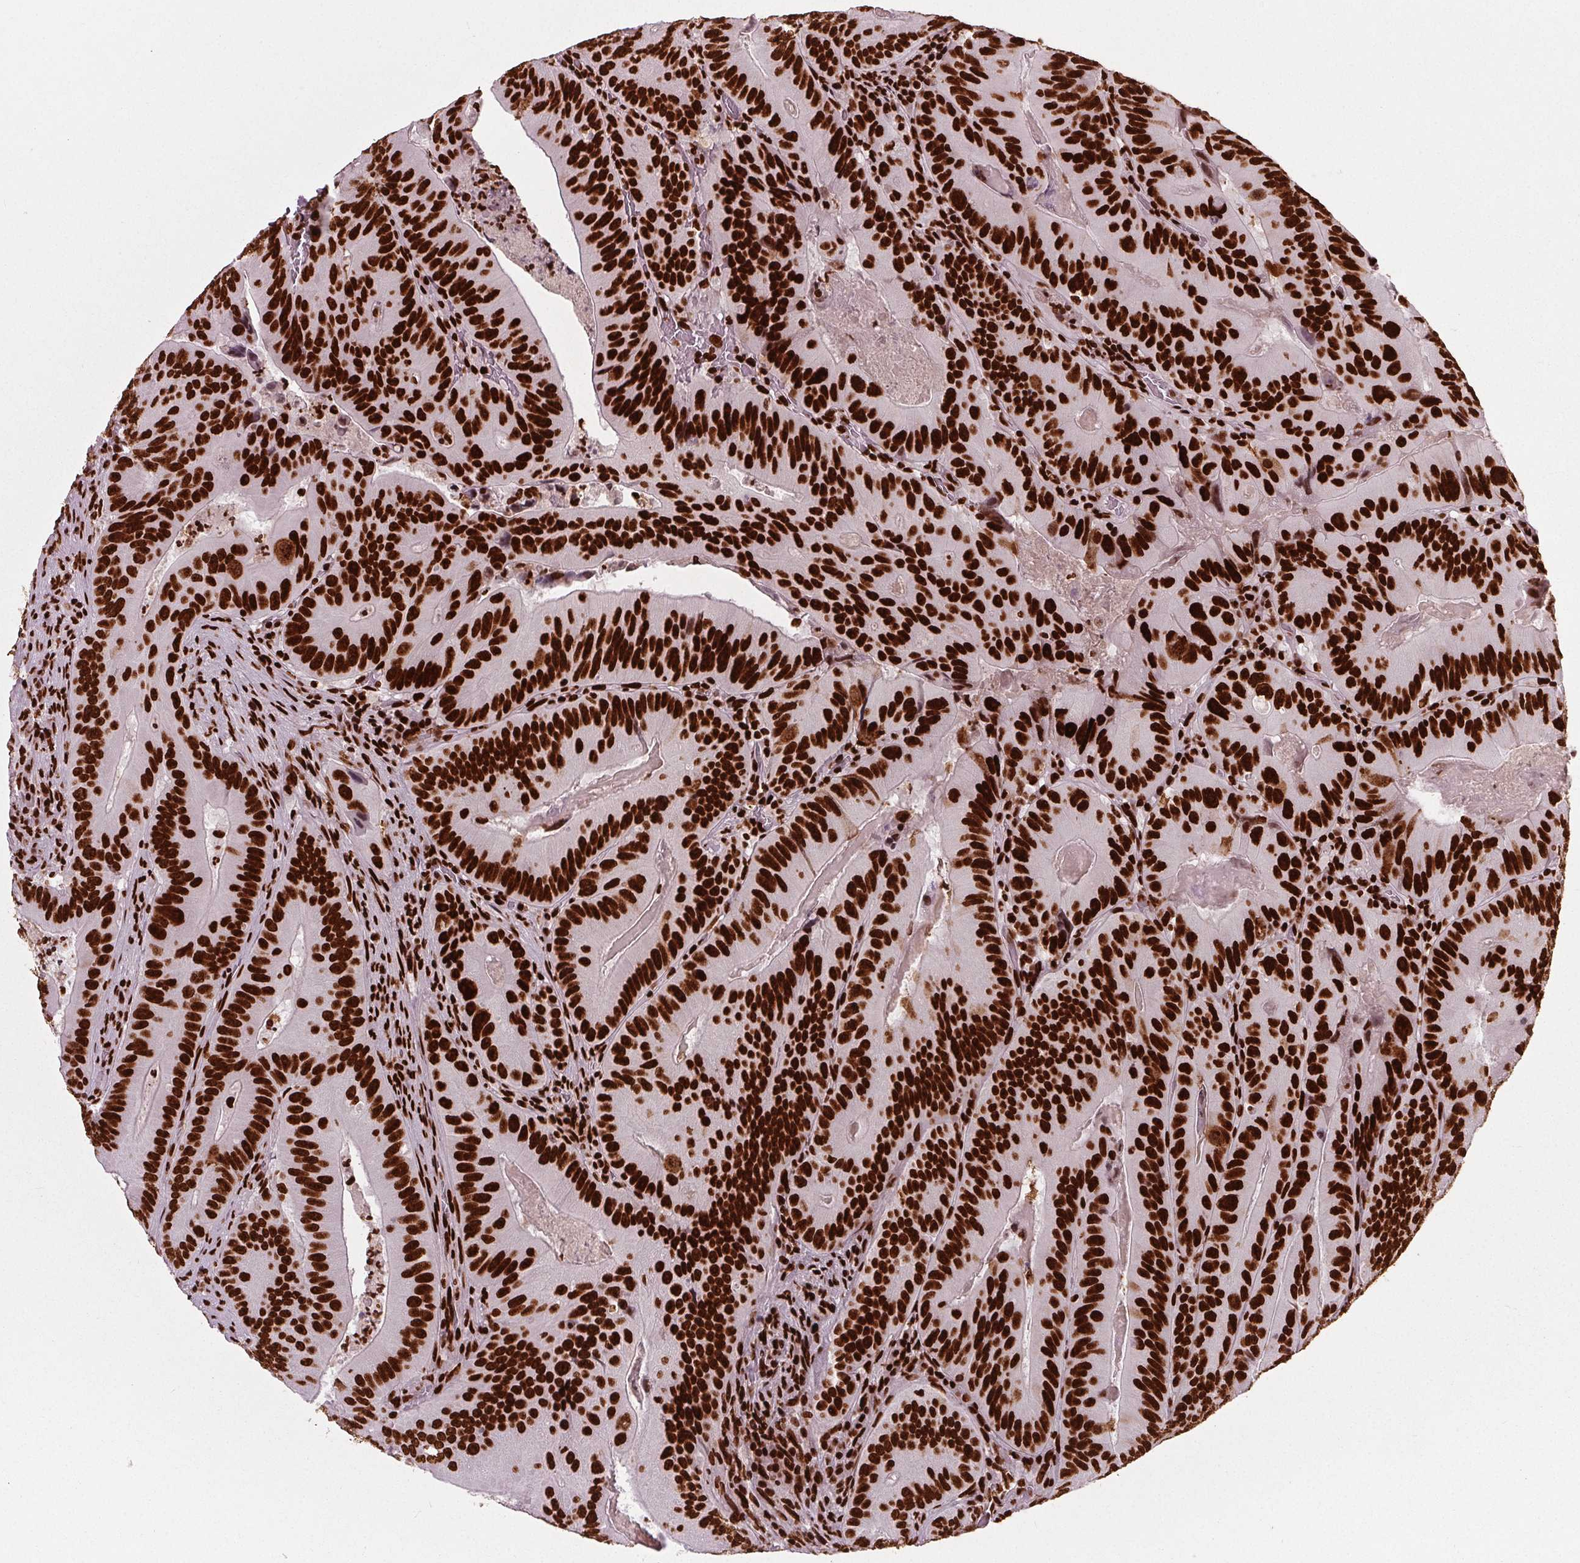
{"staining": {"intensity": "strong", "quantity": ">75%", "location": "nuclear"}, "tissue": "colorectal cancer", "cell_type": "Tumor cells", "image_type": "cancer", "snomed": [{"axis": "morphology", "description": "Adenocarcinoma, NOS"}, {"axis": "topography", "description": "Colon"}], "caption": "Protein expression analysis of colorectal cancer (adenocarcinoma) shows strong nuclear staining in about >75% of tumor cells.", "gene": "BRD4", "patient": {"sex": "female", "age": 86}}